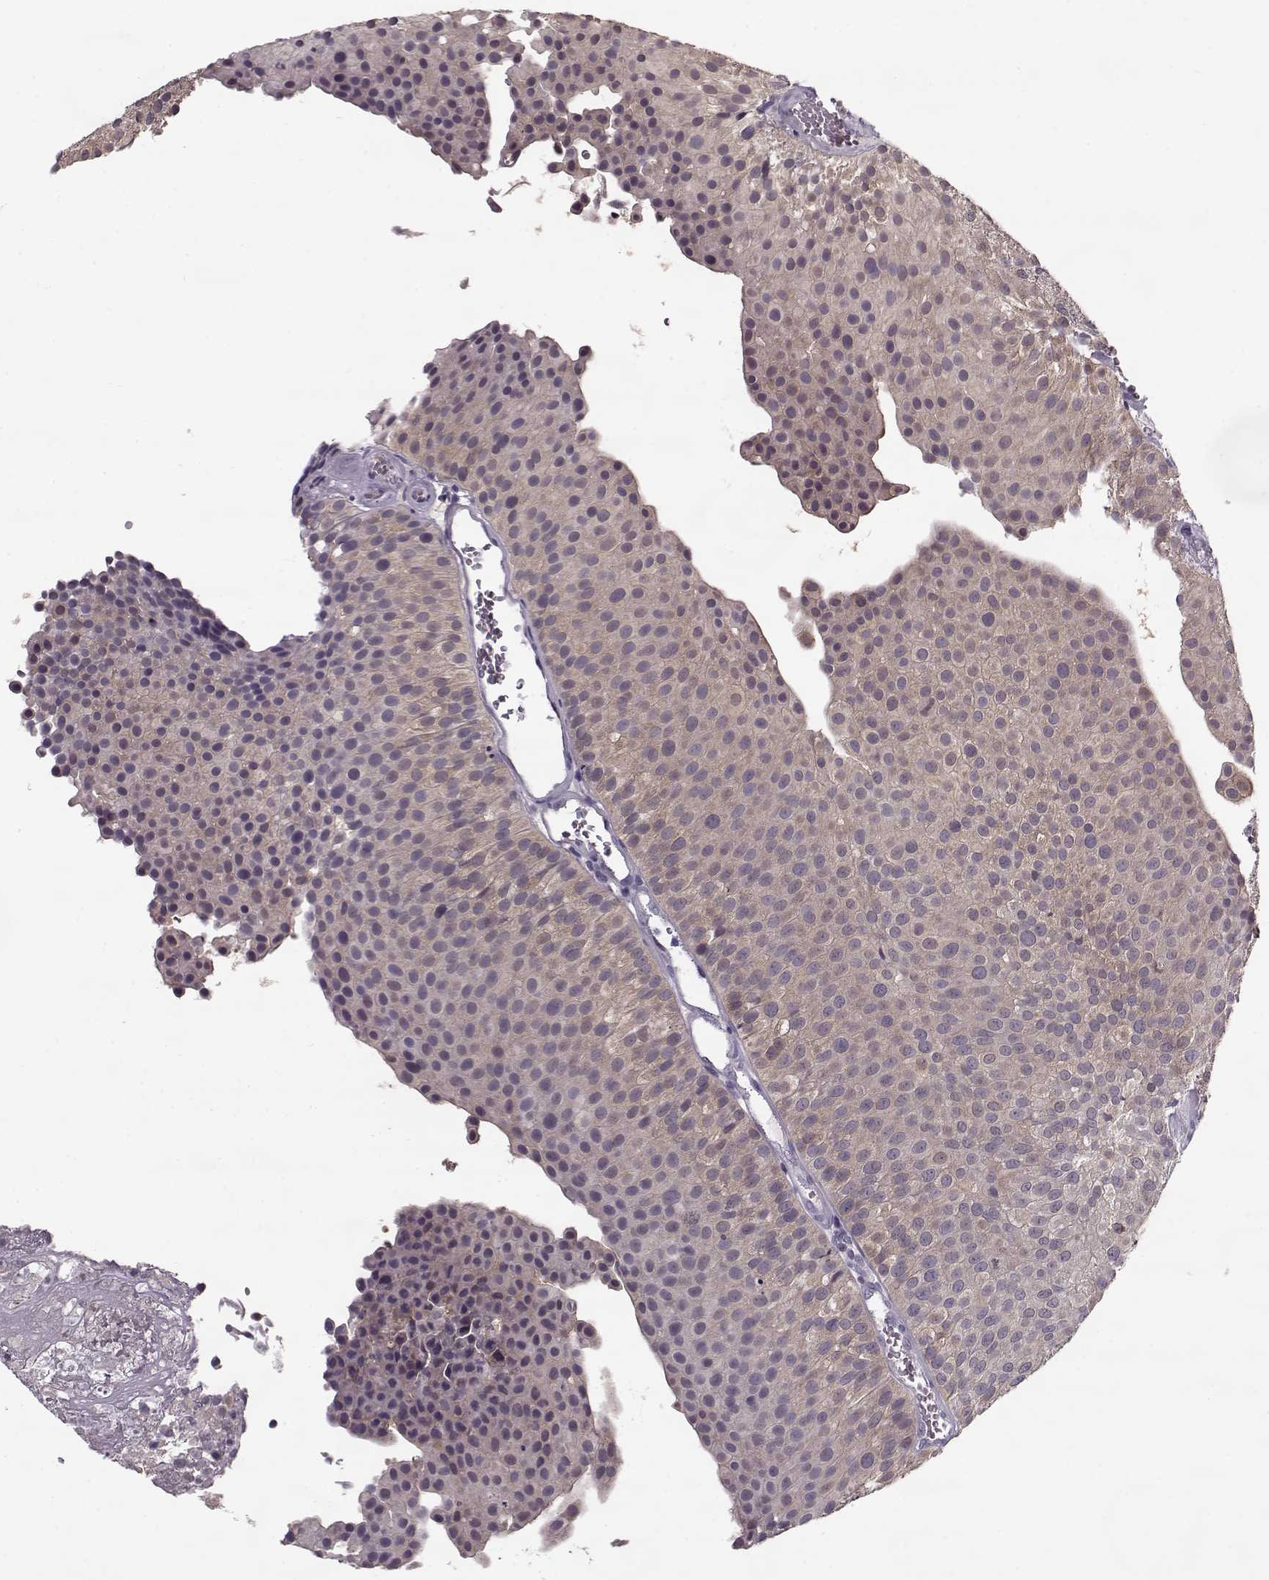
{"staining": {"intensity": "weak", "quantity": ">75%", "location": "cytoplasmic/membranous"}, "tissue": "urothelial cancer", "cell_type": "Tumor cells", "image_type": "cancer", "snomed": [{"axis": "morphology", "description": "Urothelial carcinoma, Low grade"}, {"axis": "topography", "description": "Urinary bladder"}], "caption": "Weak cytoplasmic/membranous protein expression is present in about >75% of tumor cells in low-grade urothelial carcinoma.", "gene": "ACOT11", "patient": {"sex": "female", "age": 87}}